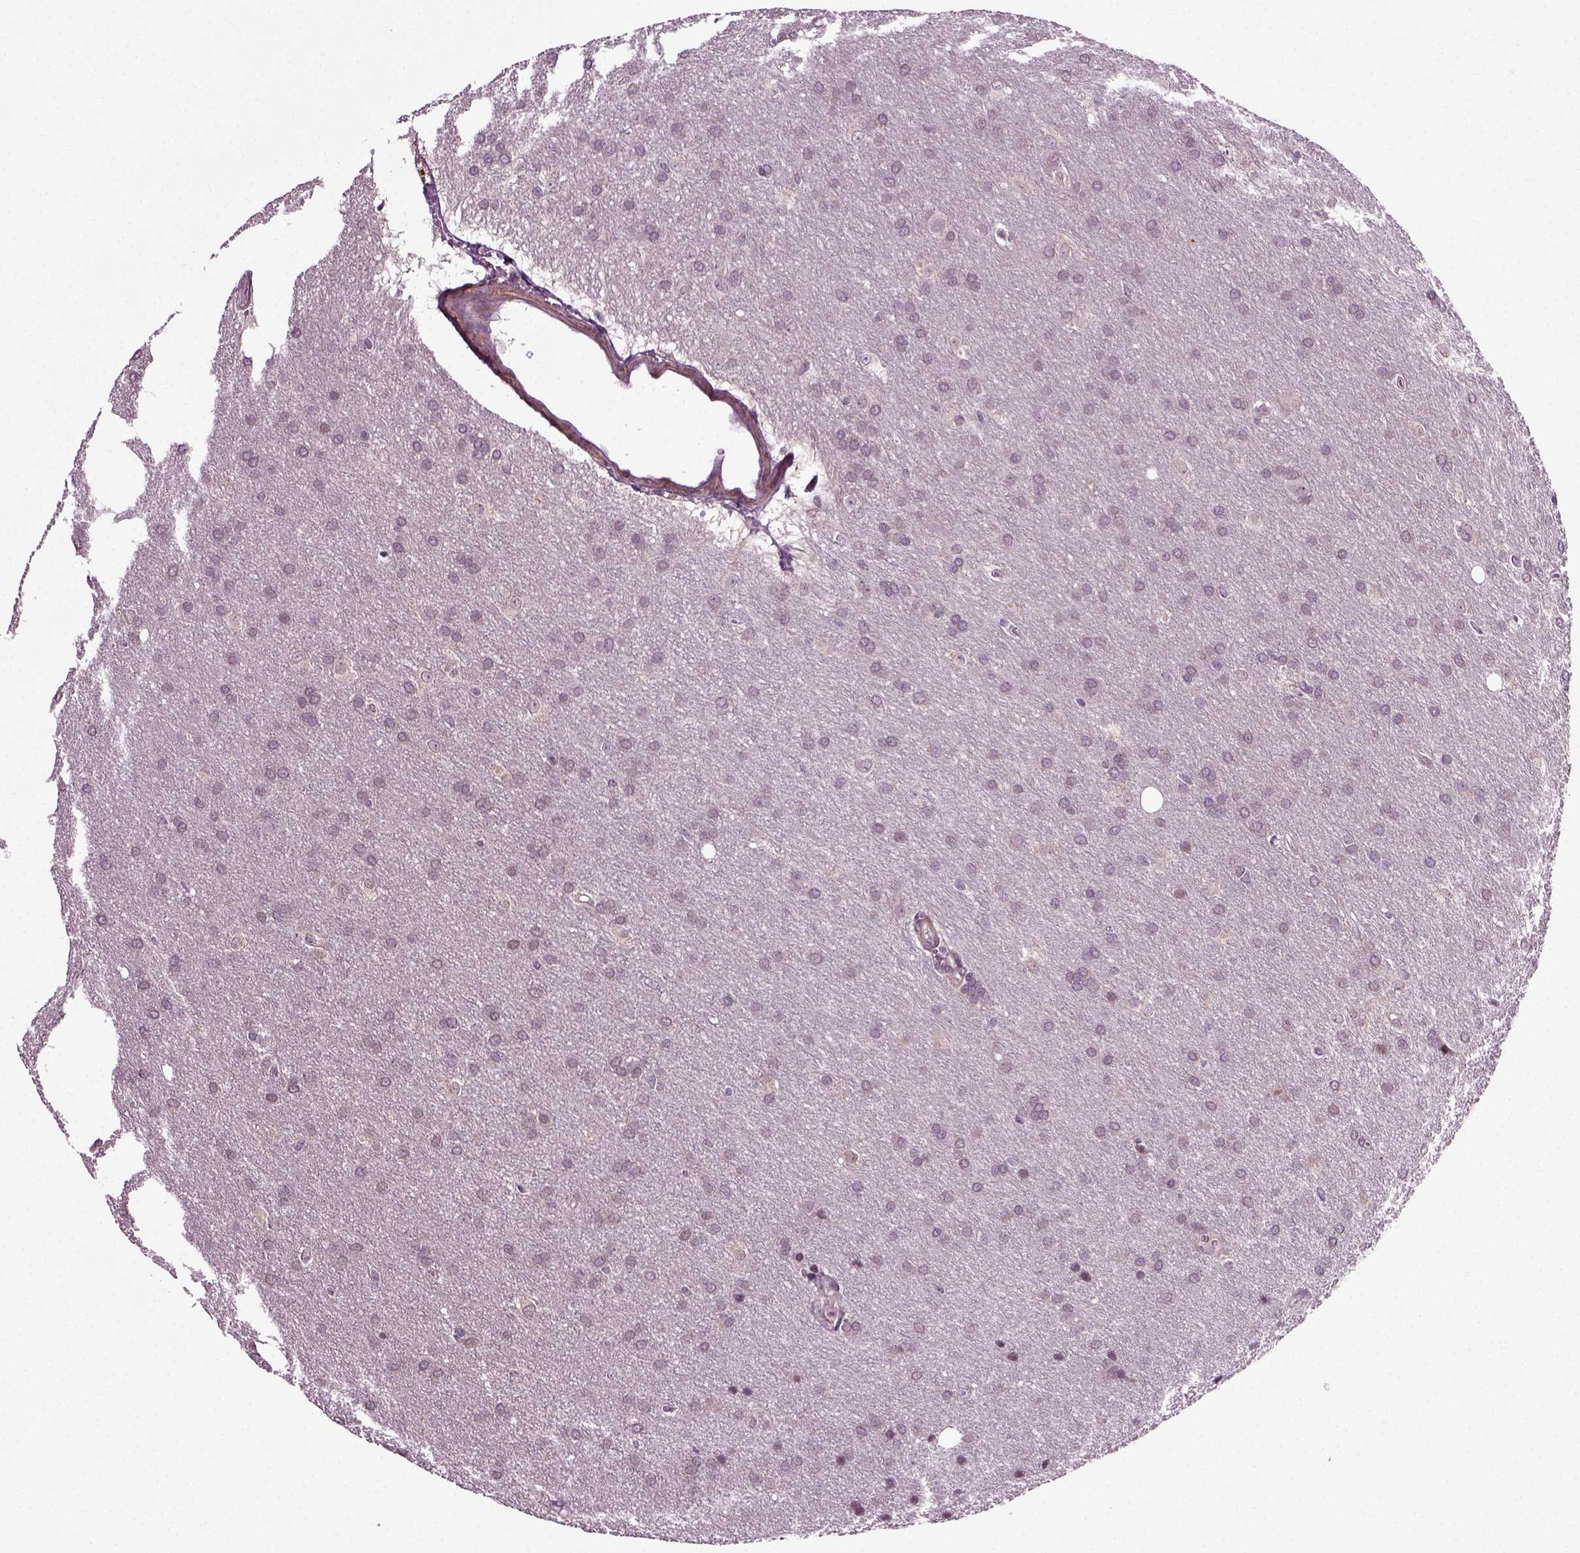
{"staining": {"intensity": "negative", "quantity": "none", "location": "none"}, "tissue": "glioma", "cell_type": "Tumor cells", "image_type": "cancer", "snomed": [{"axis": "morphology", "description": "Glioma, malignant, Low grade"}, {"axis": "topography", "description": "Brain"}], "caption": "Immunohistochemical staining of human malignant glioma (low-grade) shows no significant positivity in tumor cells. (Immunohistochemistry, brightfield microscopy, high magnification).", "gene": "KNSTRN", "patient": {"sex": "female", "age": 32}}